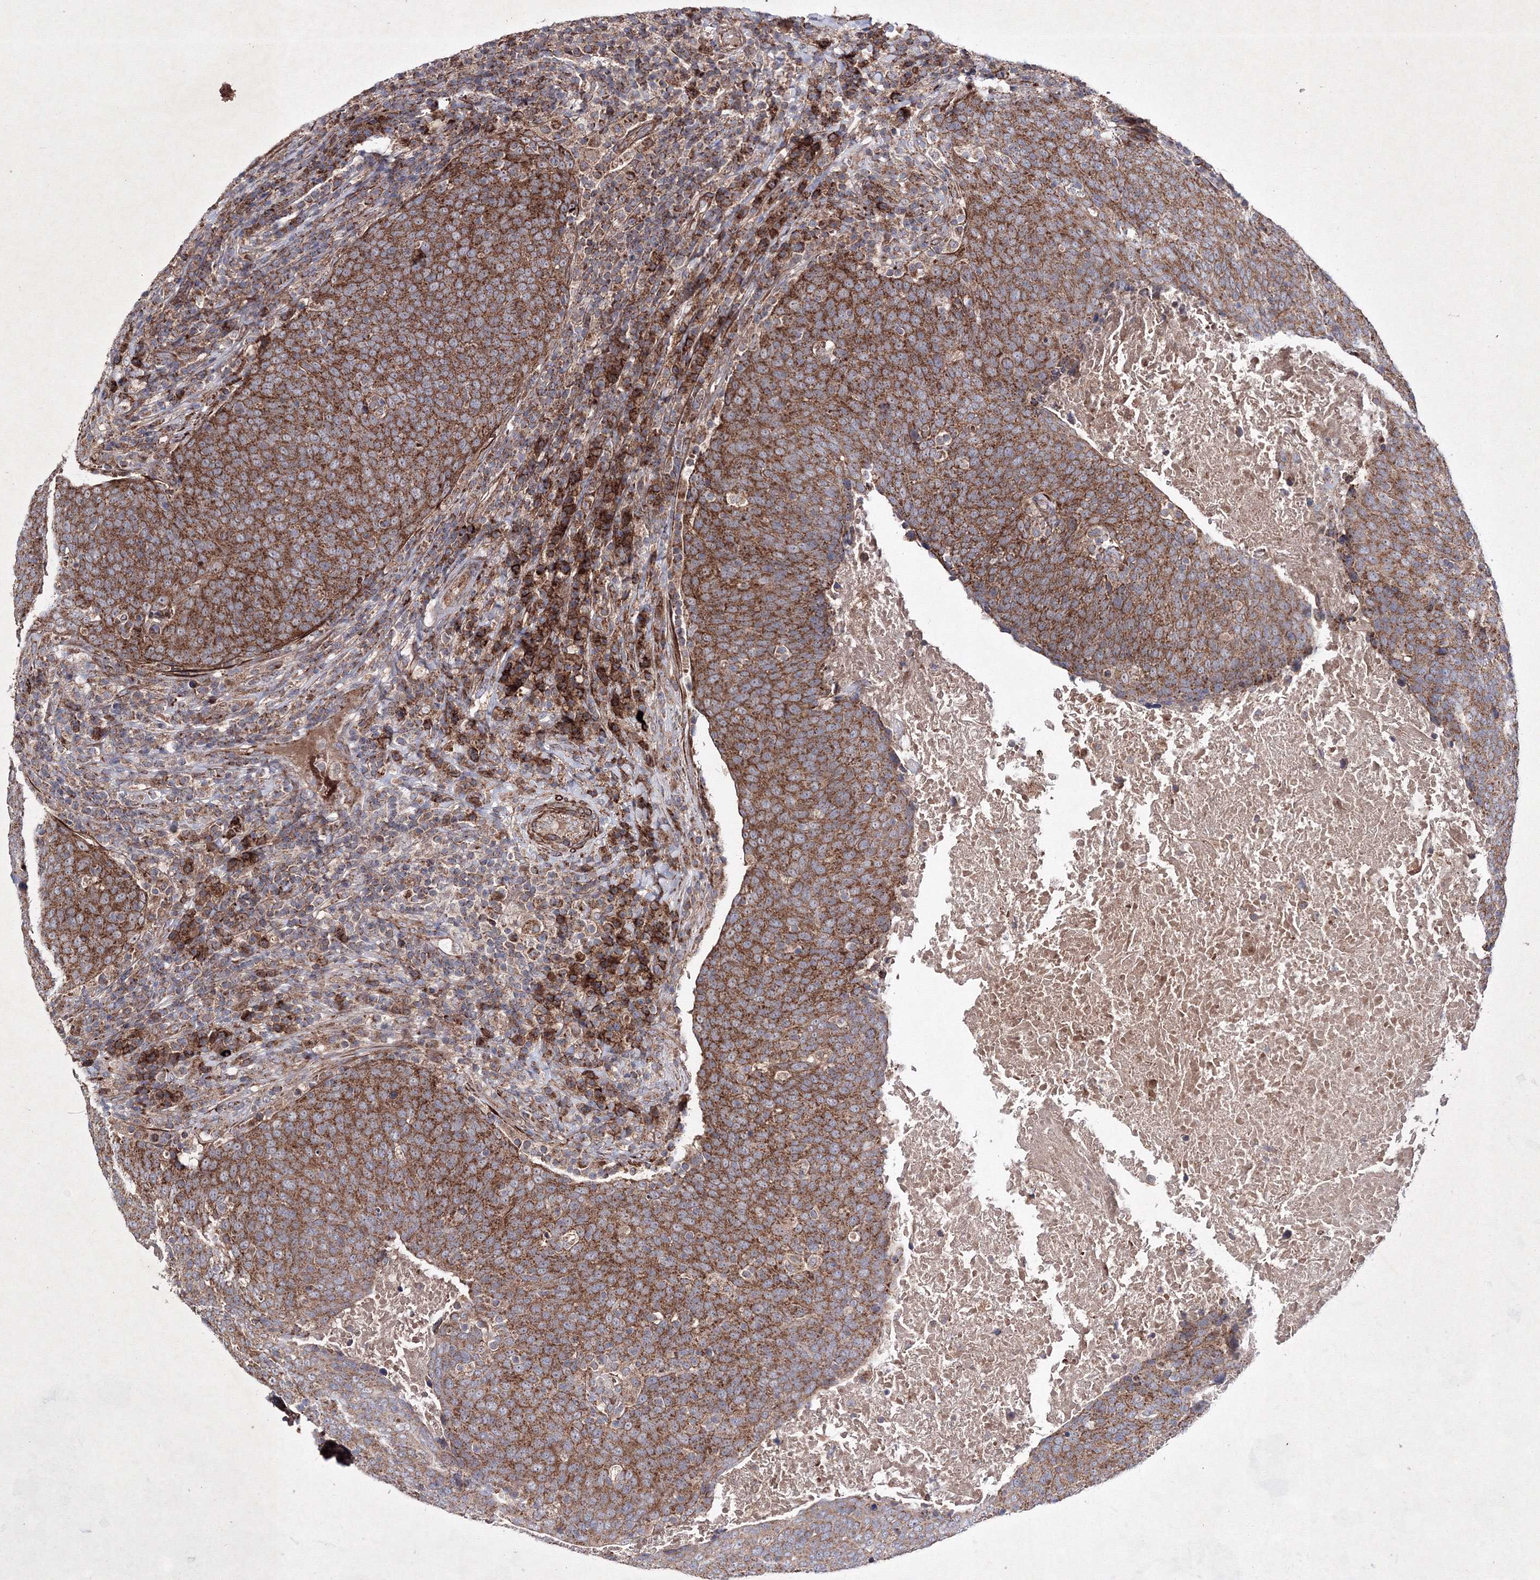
{"staining": {"intensity": "moderate", "quantity": ">75%", "location": "cytoplasmic/membranous"}, "tissue": "head and neck cancer", "cell_type": "Tumor cells", "image_type": "cancer", "snomed": [{"axis": "morphology", "description": "Squamous cell carcinoma, NOS"}, {"axis": "morphology", "description": "Squamous cell carcinoma, metastatic, NOS"}, {"axis": "topography", "description": "Lymph node"}, {"axis": "topography", "description": "Head-Neck"}], "caption": "This histopathology image demonstrates head and neck cancer stained with IHC to label a protein in brown. The cytoplasmic/membranous of tumor cells show moderate positivity for the protein. Nuclei are counter-stained blue.", "gene": "GFM1", "patient": {"sex": "male", "age": 62}}